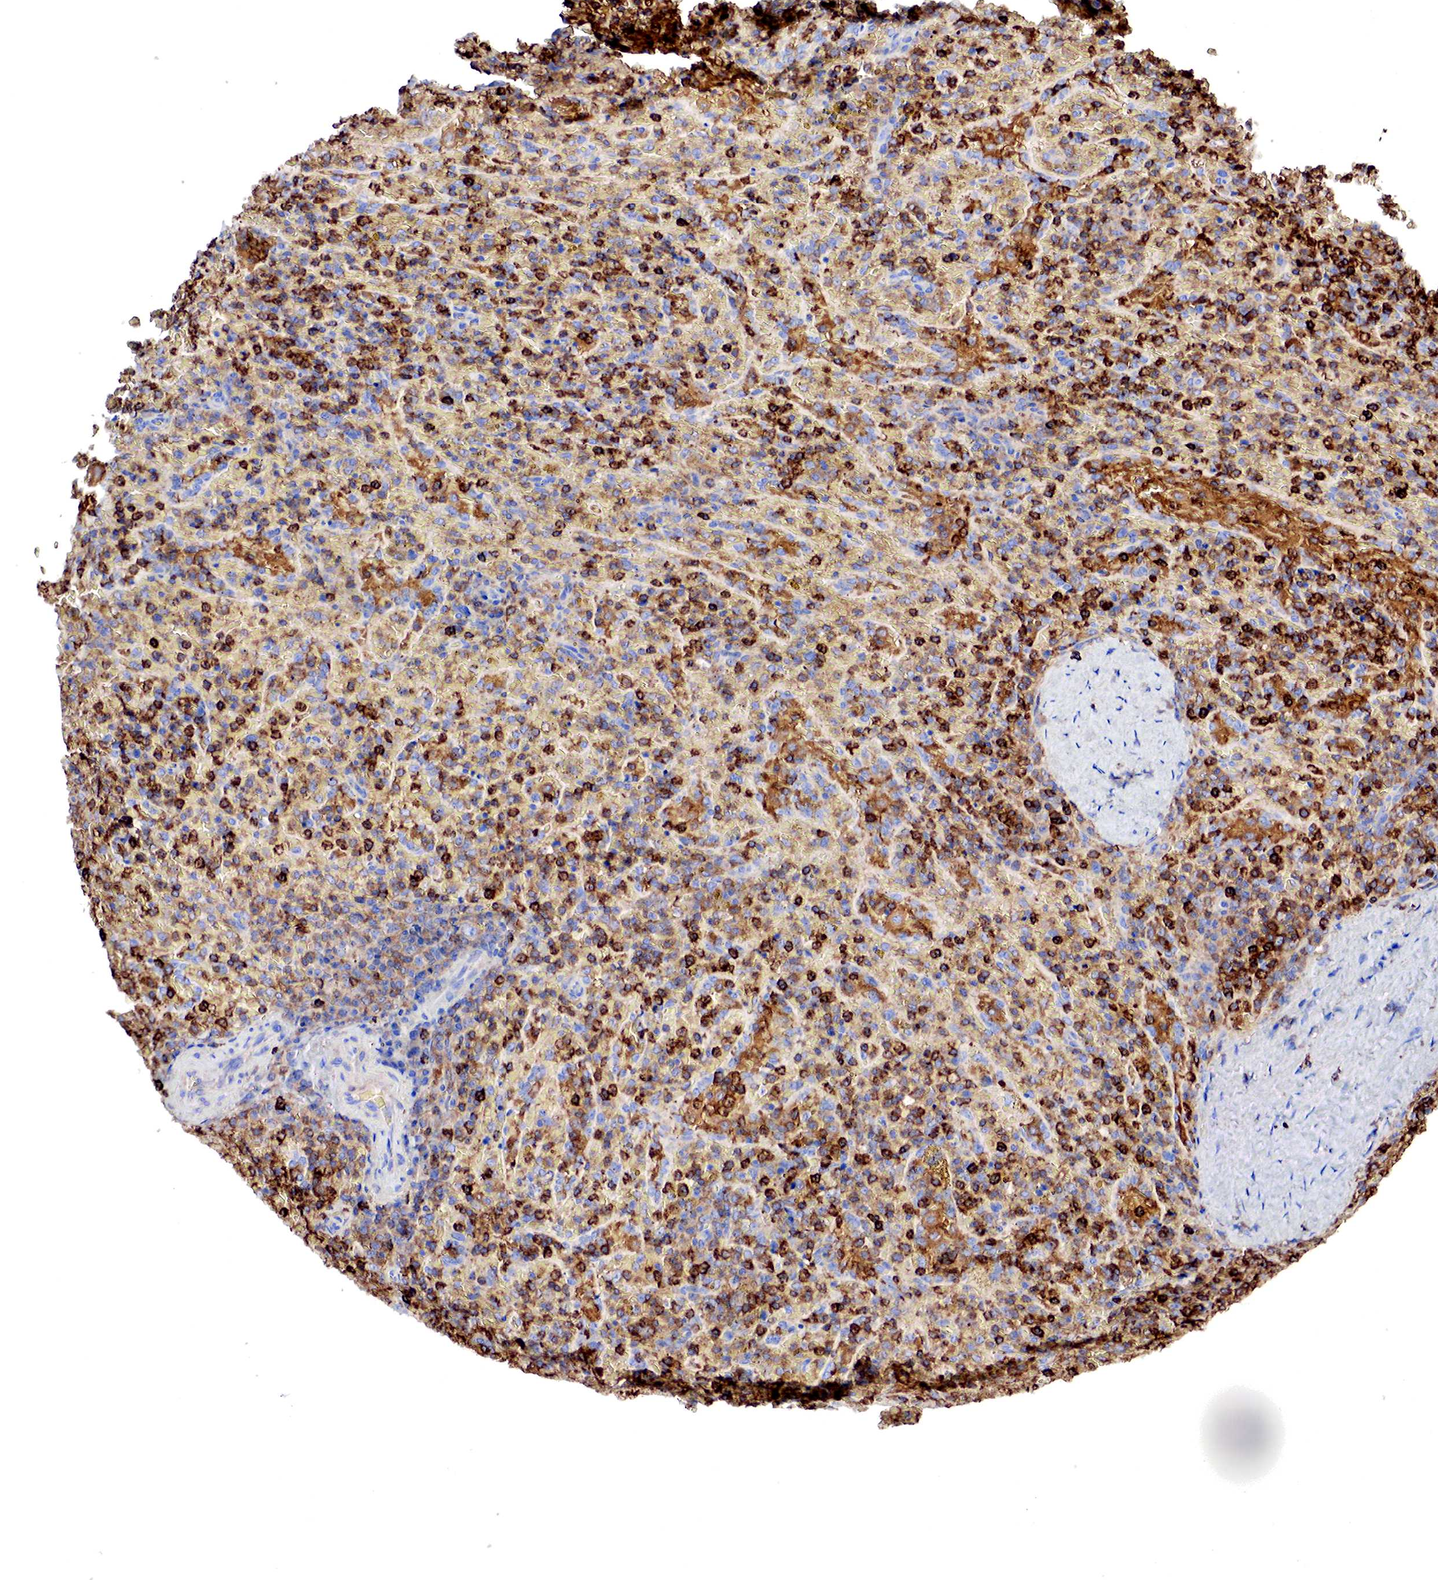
{"staining": {"intensity": "strong", "quantity": ">75%", "location": "cytoplasmic/membranous"}, "tissue": "lymphoma", "cell_type": "Tumor cells", "image_type": "cancer", "snomed": [{"axis": "morphology", "description": "Malignant lymphoma, non-Hodgkin's type, High grade"}, {"axis": "topography", "description": "Spleen"}, {"axis": "topography", "description": "Lymph node"}], "caption": "A high amount of strong cytoplasmic/membranous staining is seen in about >75% of tumor cells in malignant lymphoma, non-Hodgkin's type (high-grade) tissue.", "gene": "G6PD", "patient": {"sex": "female", "age": 70}}